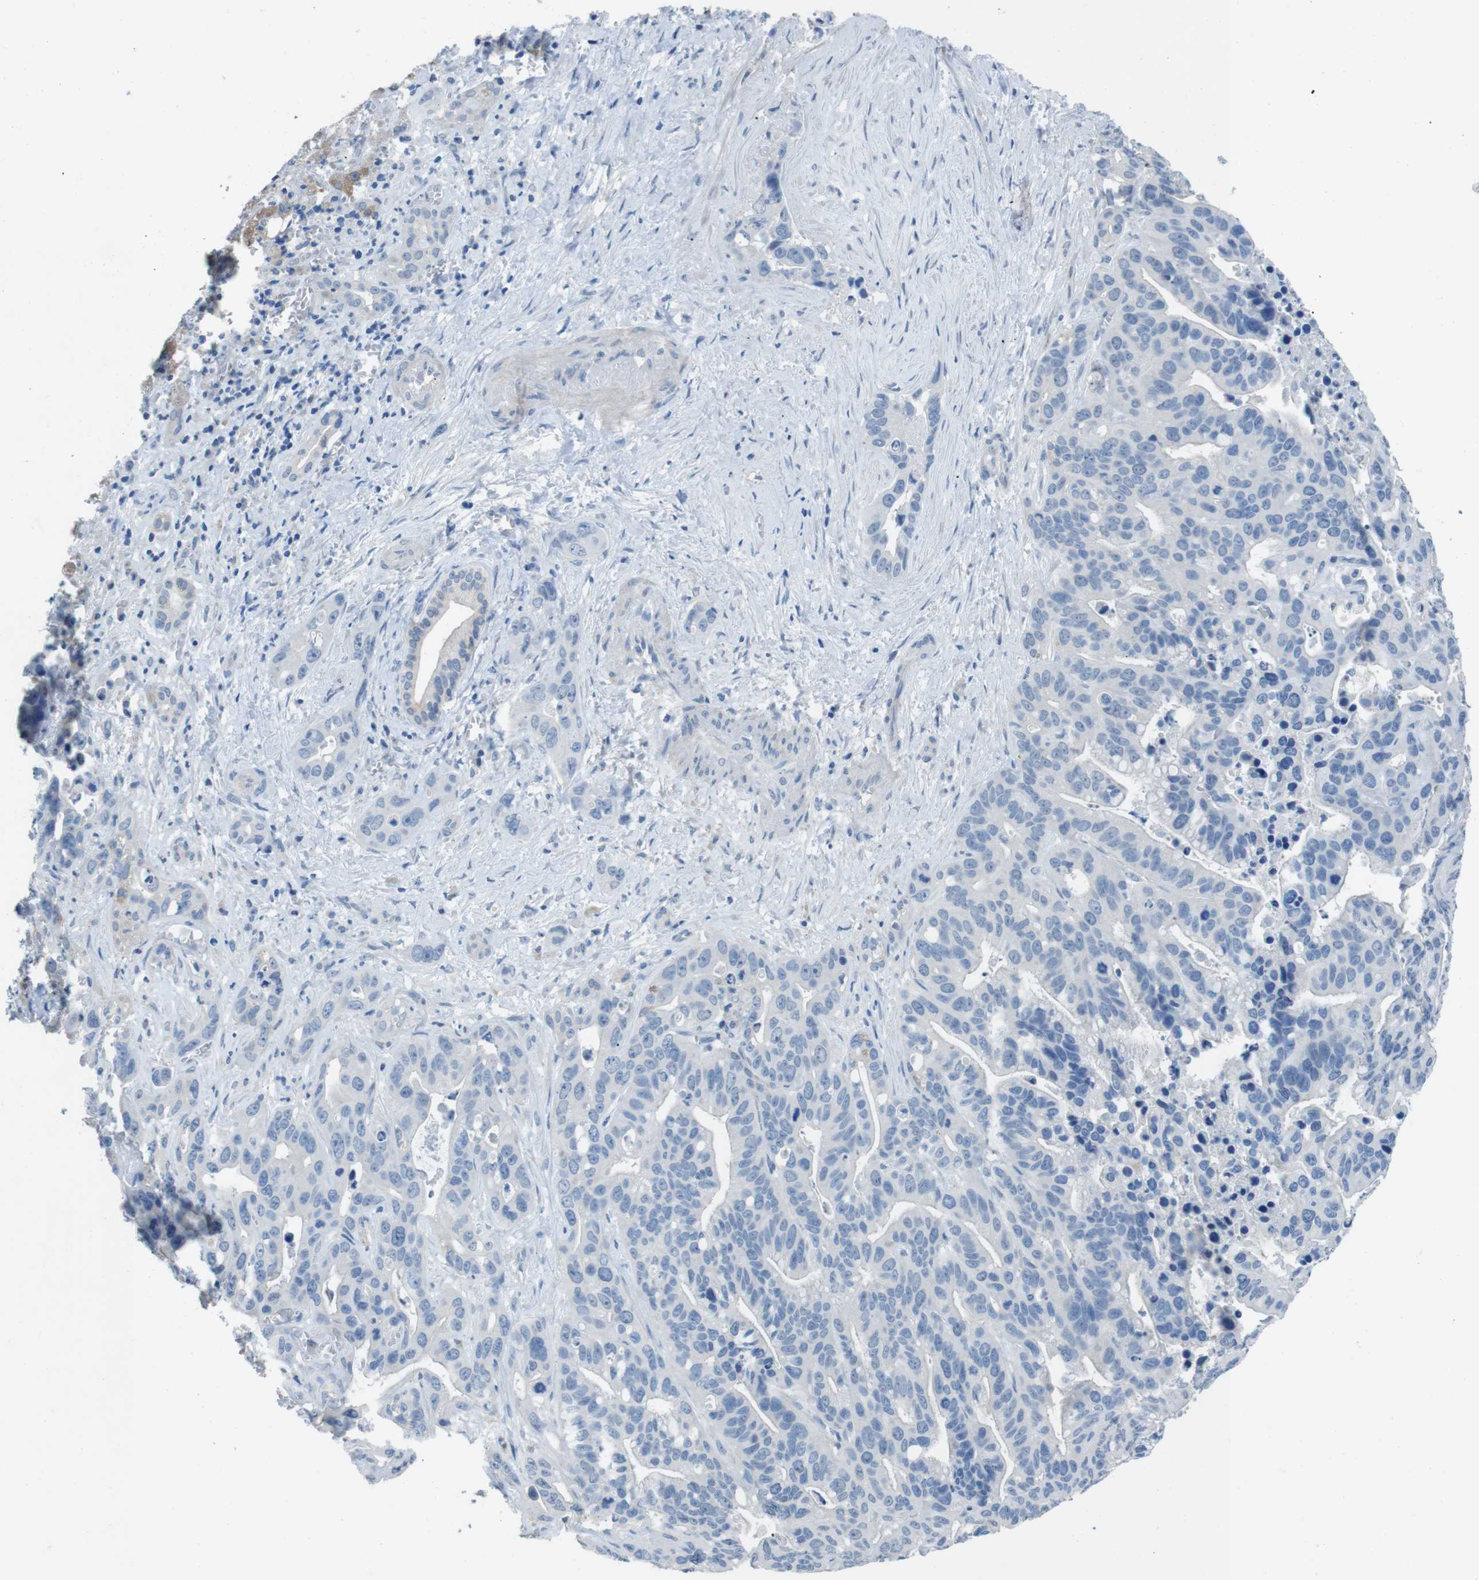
{"staining": {"intensity": "negative", "quantity": "none", "location": "none"}, "tissue": "liver cancer", "cell_type": "Tumor cells", "image_type": "cancer", "snomed": [{"axis": "morphology", "description": "Cholangiocarcinoma"}, {"axis": "topography", "description": "Liver"}], "caption": "The histopathology image exhibits no staining of tumor cells in cholangiocarcinoma (liver).", "gene": "CYP2C8", "patient": {"sex": "female", "age": 65}}